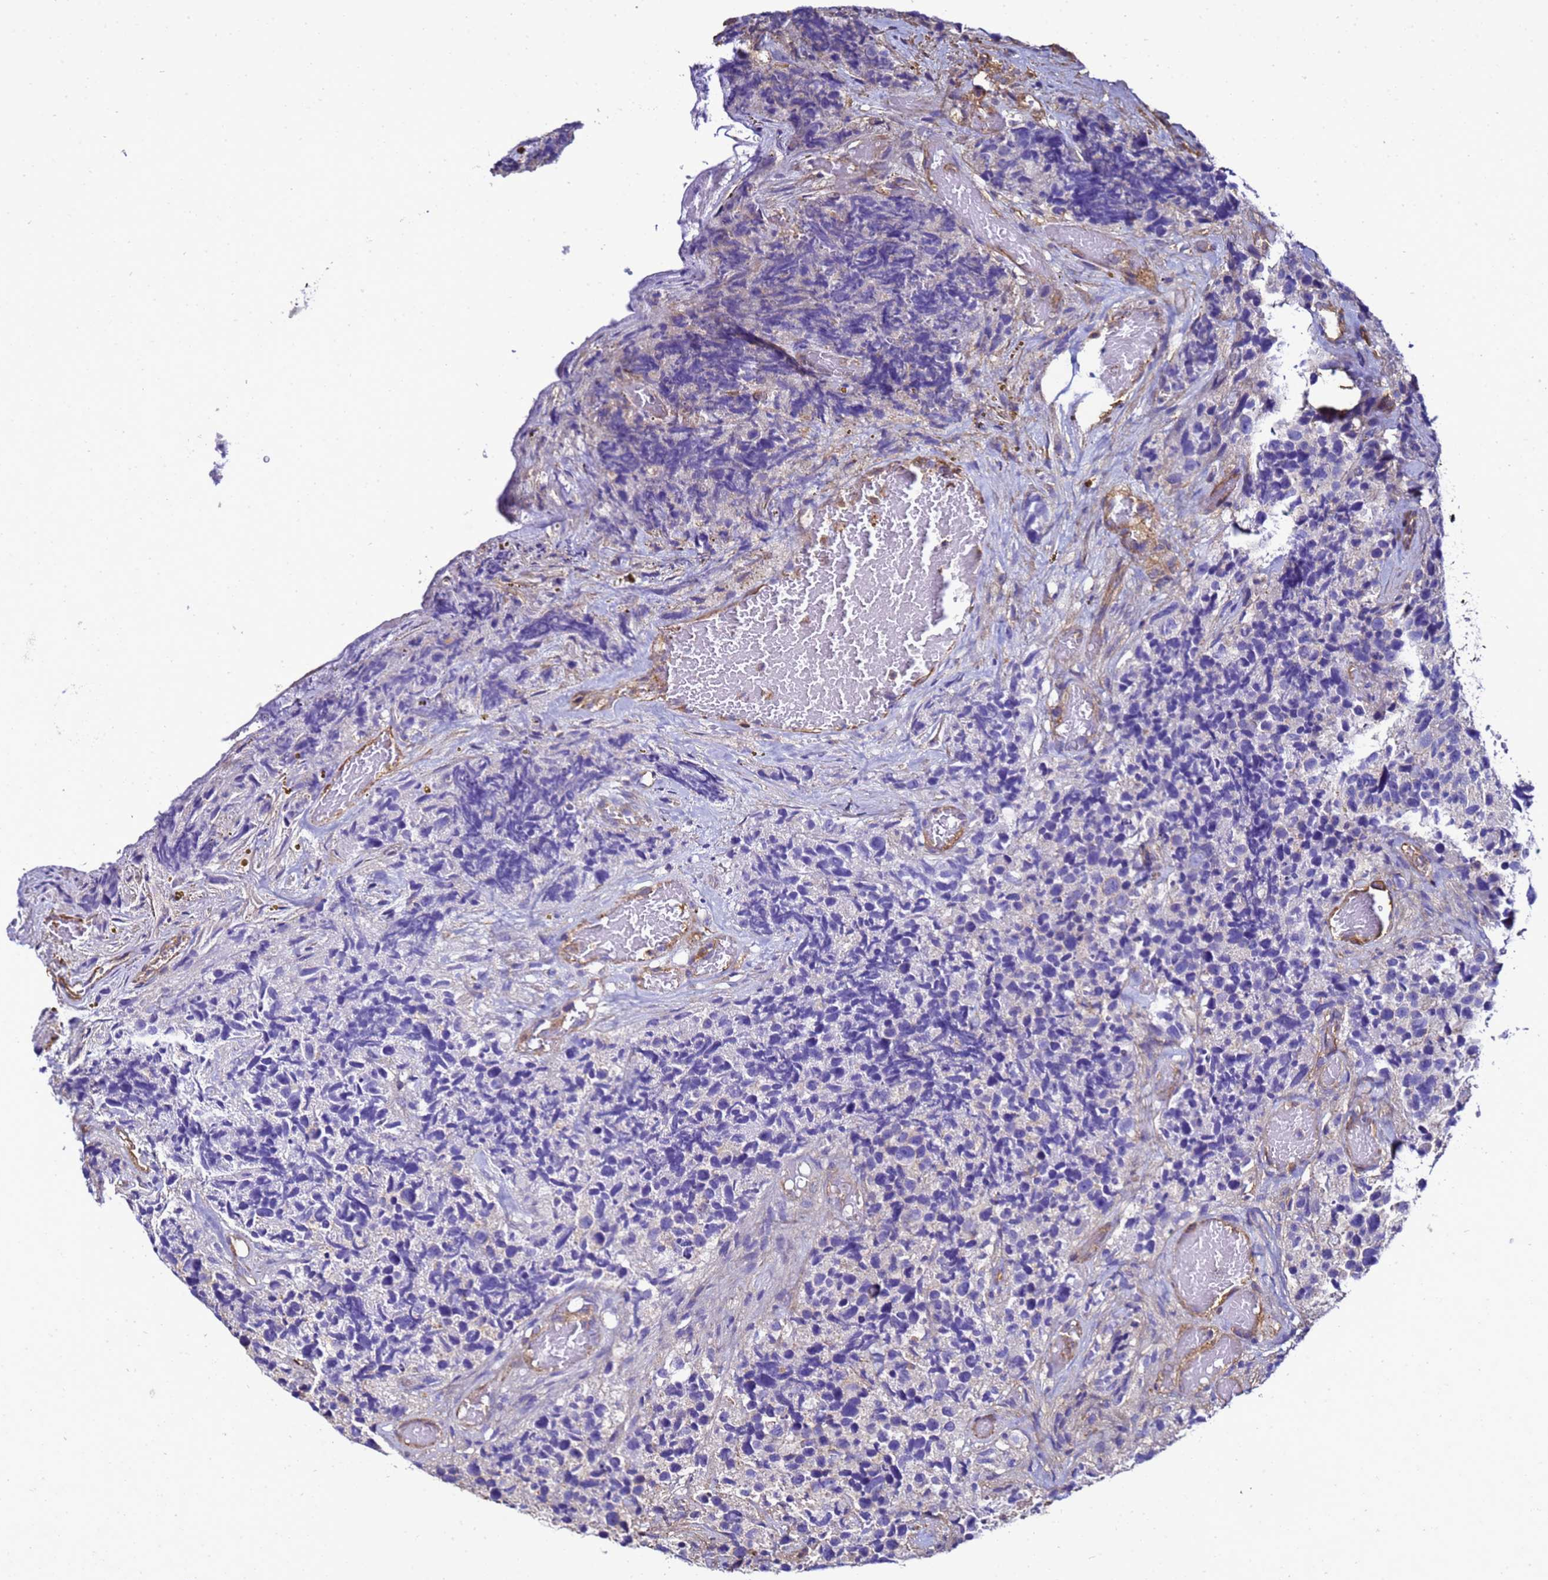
{"staining": {"intensity": "negative", "quantity": "none", "location": "none"}, "tissue": "glioma", "cell_type": "Tumor cells", "image_type": "cancer", "snomed": [{"axis": "morphology", "description": "Glioma, malignant, High grade"}, {"axis": "topography", "description": "Brain"}], "caption": "This is an IHC image of glioma. There is no staining in tumor cells.", "gene": "MYL12A", "patient": {"sex": "male", "age": 69}}